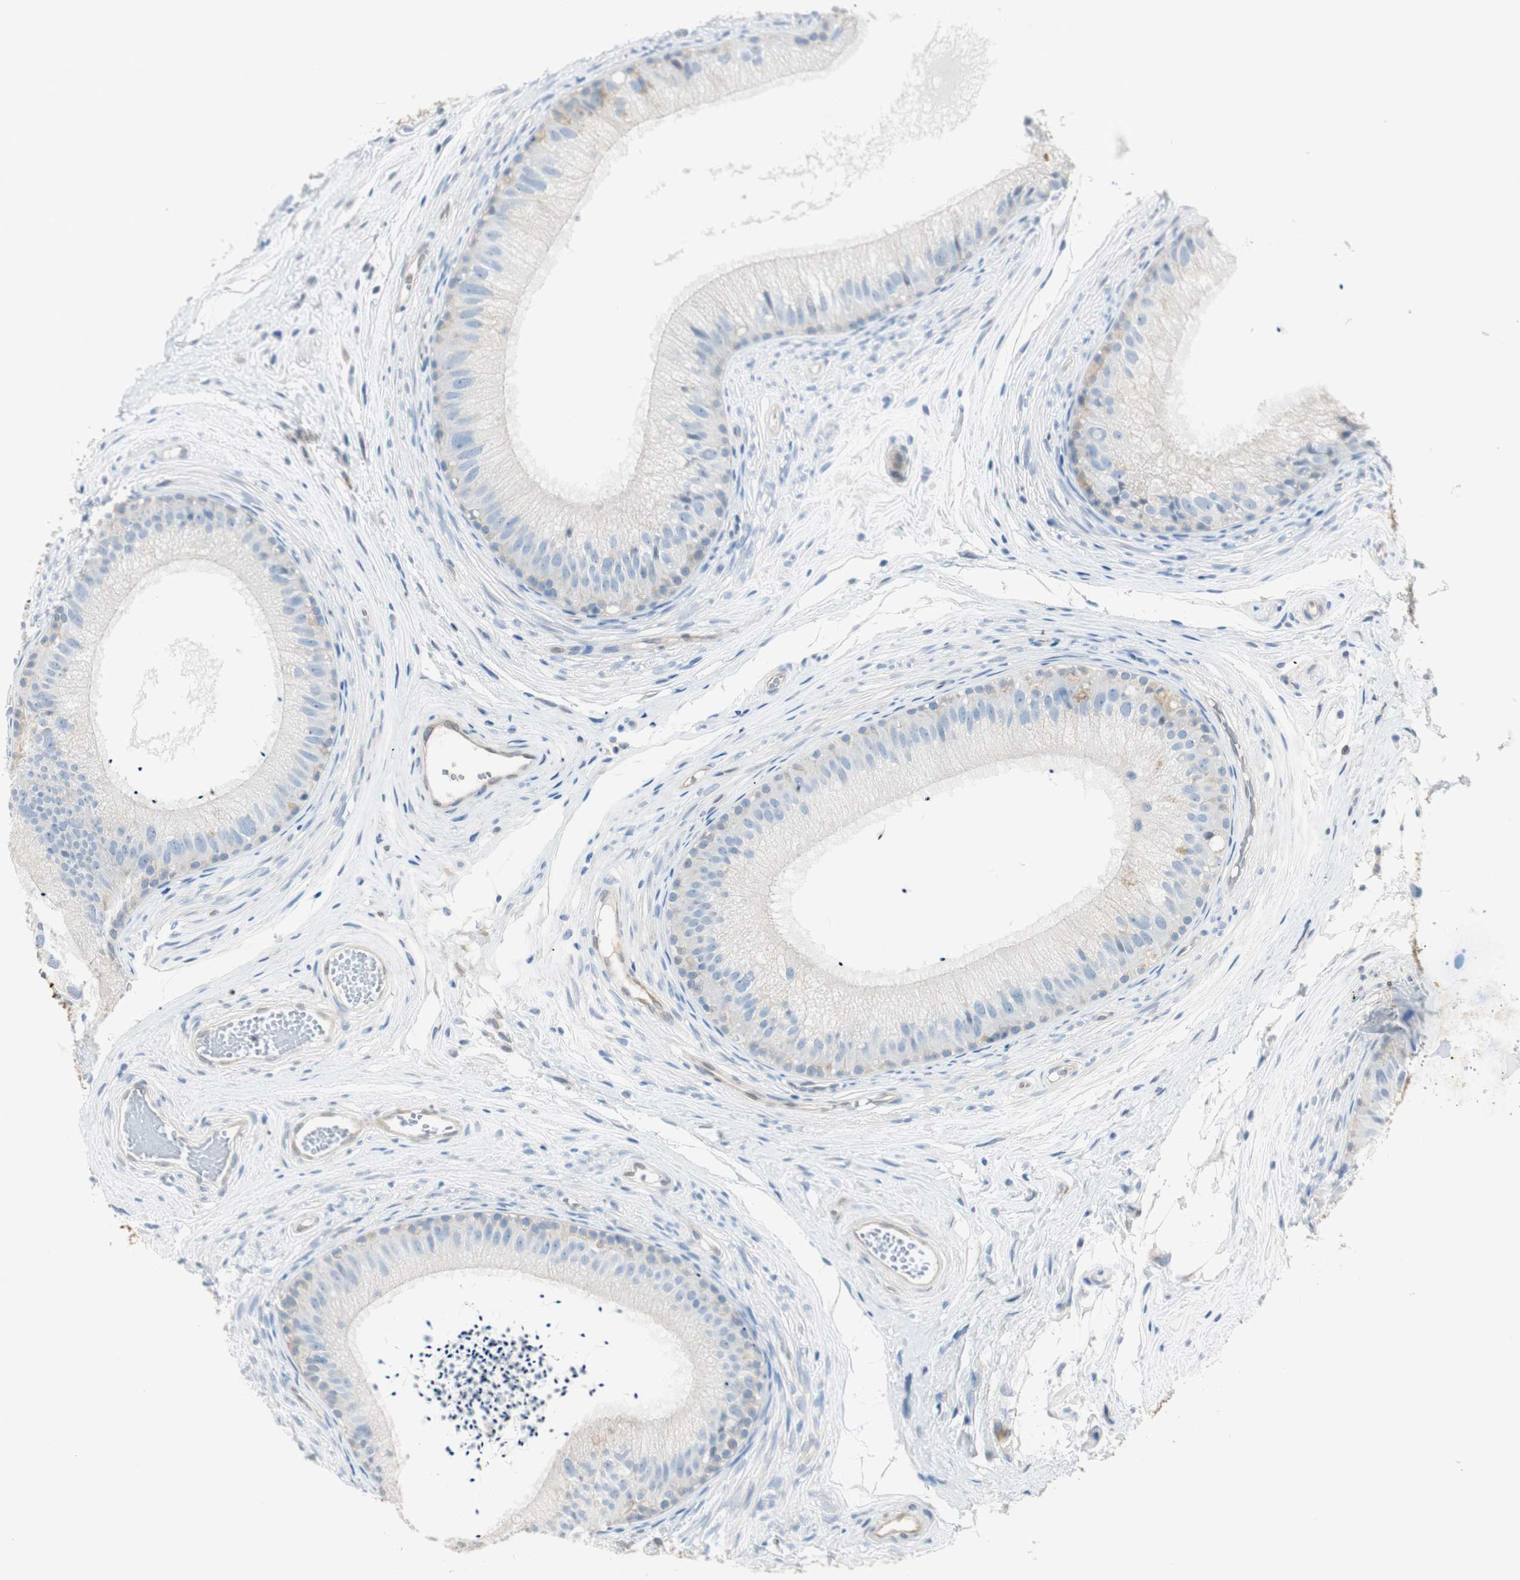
{"staining": {"intensity": "negative", "quantity": "none", "location": "none"}, "tissue": "epididymis", "cell_type": "Glandular cells", "image_type": "normal", "snomed": [{"axis": "morphology", "description": "Normal tissue, NOS"}, {"axis": "topography", "description": "Epididymis"}], "caption": "Normal epididymis was stained to show a protein in brown. There is no significant staining in glandular cells. (DAB immunohistochemistry (IHC) with hematoxylin counter stain).", "gene": "CDK3", "patient": {"sex": "male", "age": 56}}